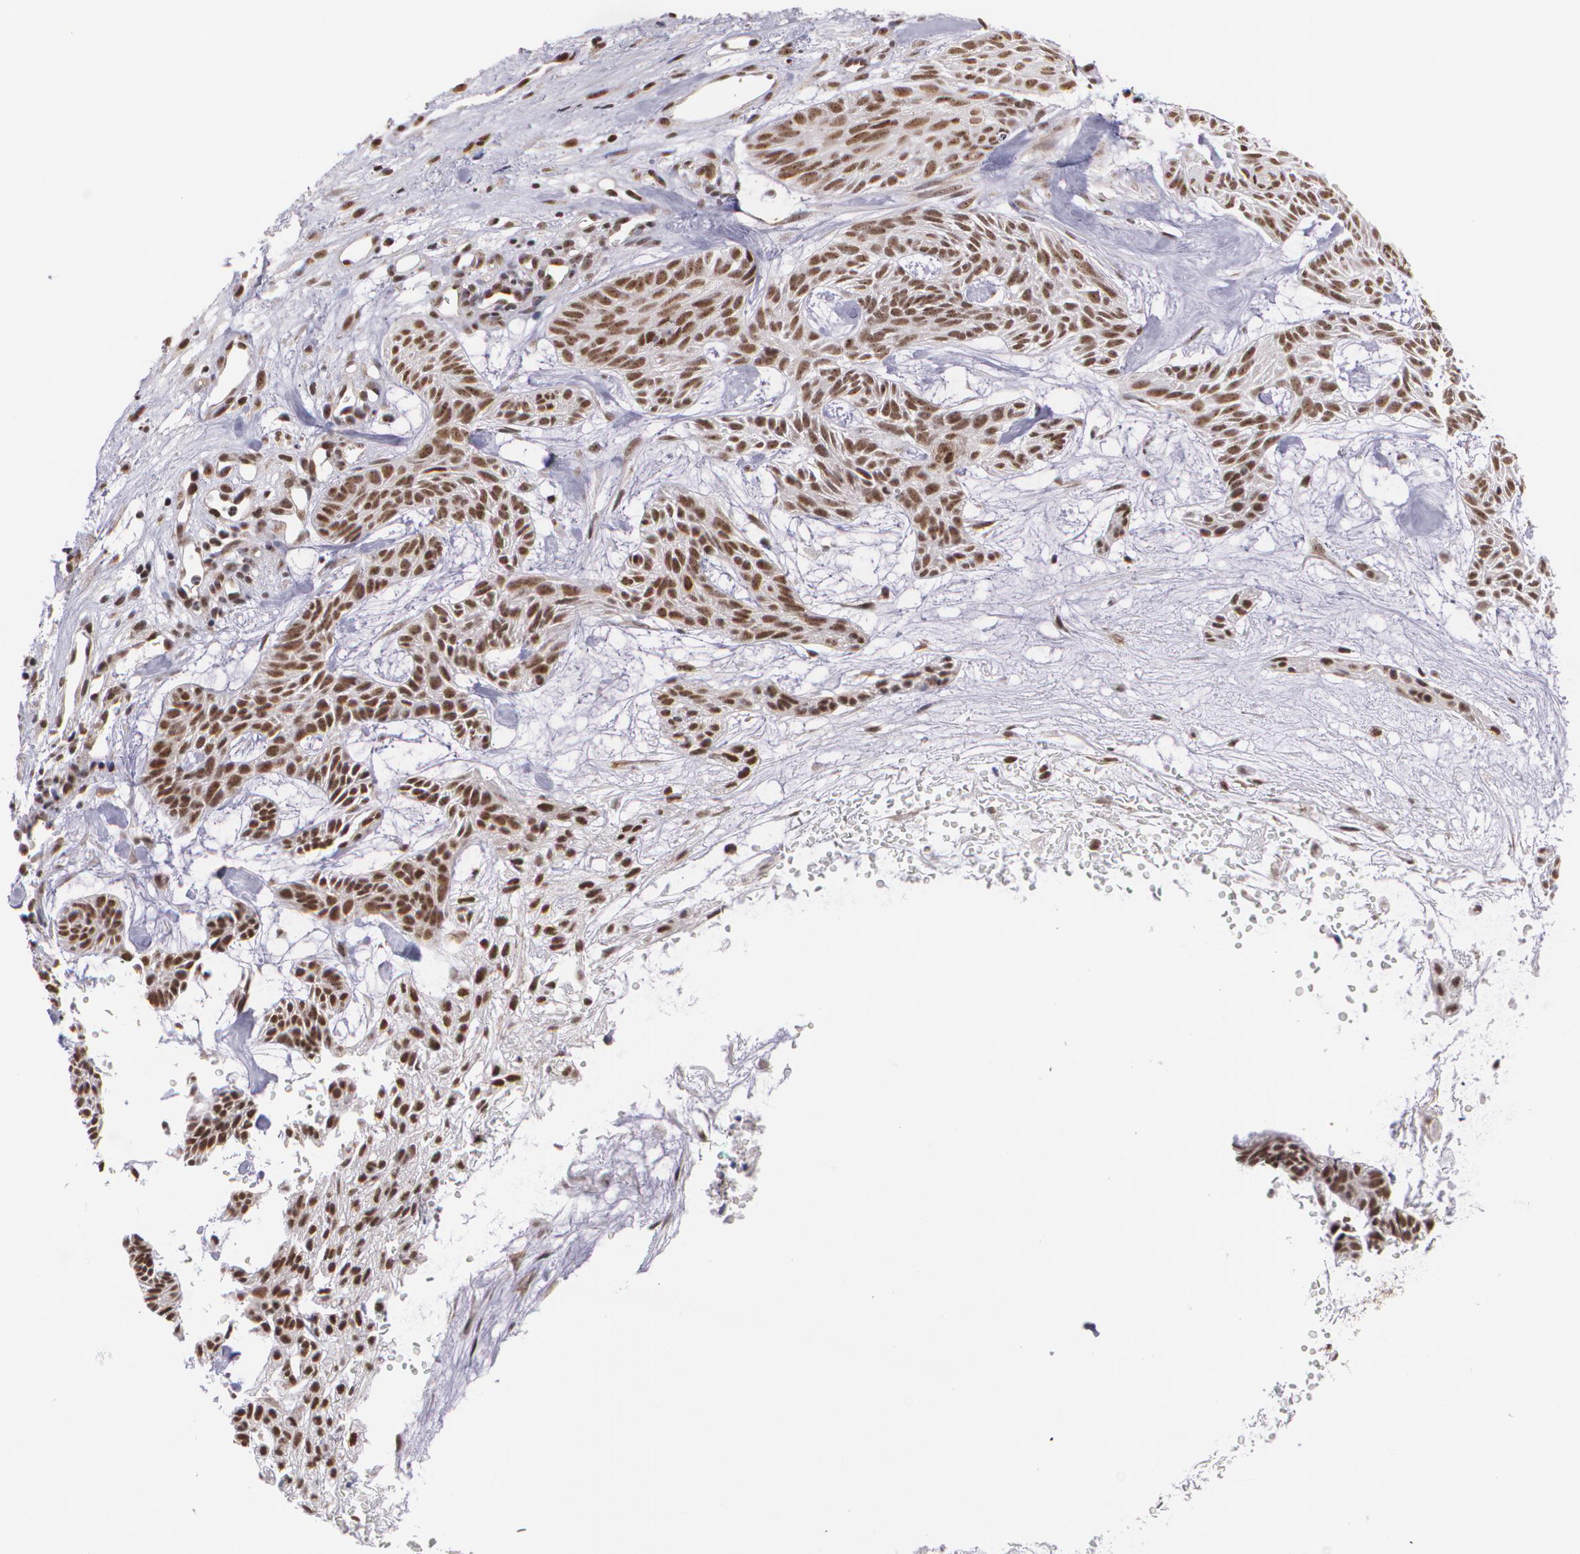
{"staining": {"intensity": "strong", "quantity": ">75%", "location": "cytoplasmic/membranous,nuclear"}, "tissue": "skin cancer", "cell_type": "Tumor cells", "image_type": "cancer", "snomed": [{"axis": "morphology", "description": "Basal cell carcinoma"}, {"axis": "topography", "description": "Skin"}], "caption": "Skin cancer (basal cell carcinoma) tissue demonstrates strong cytoplasmic/membranous and nuclear positivity in about >75% of tumor cells", "gene": "C6orf15", "patient": {"sex": "male", "age": 75}}